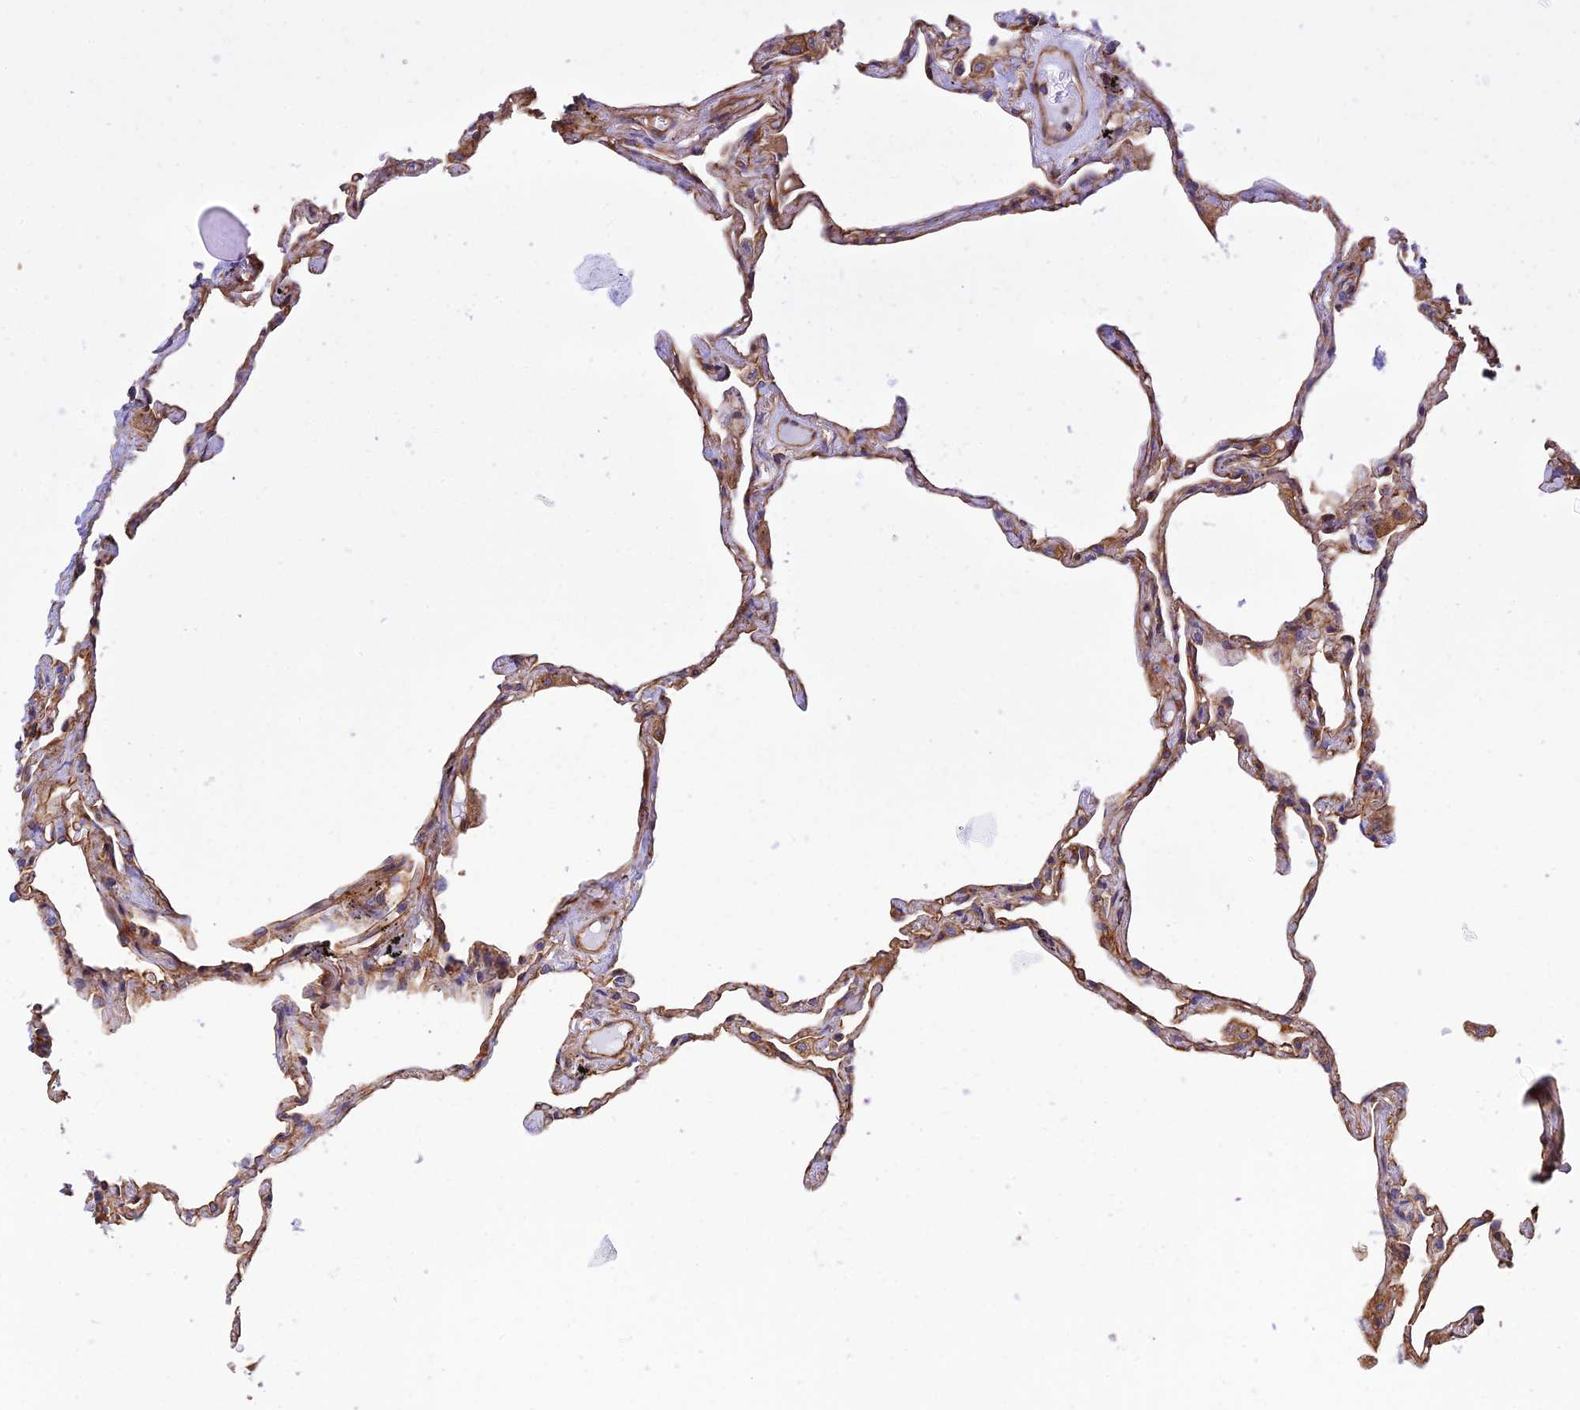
{"staining": {"intensity": "negative", "quantity": "none", "location": "none"}, "tissue": "lung", "cell_type": "Alveolar cells", "image_type": "normal", "snomed": [{"axis": "morphology", "description": "Normal tissue, NOS"}, {"axis": "topography", "description": "Lung"}], "caption": "High power microscopy micrograph of an IHC photomicrograph of unremarkable lung, revealing no significant staining in alveolar cells. (DAB (3,3'-diaminobenzidine) immunohistochemistry, high magnification).", "gene": "DCTN2", "patient": {"sex": "female", "age": 67}}